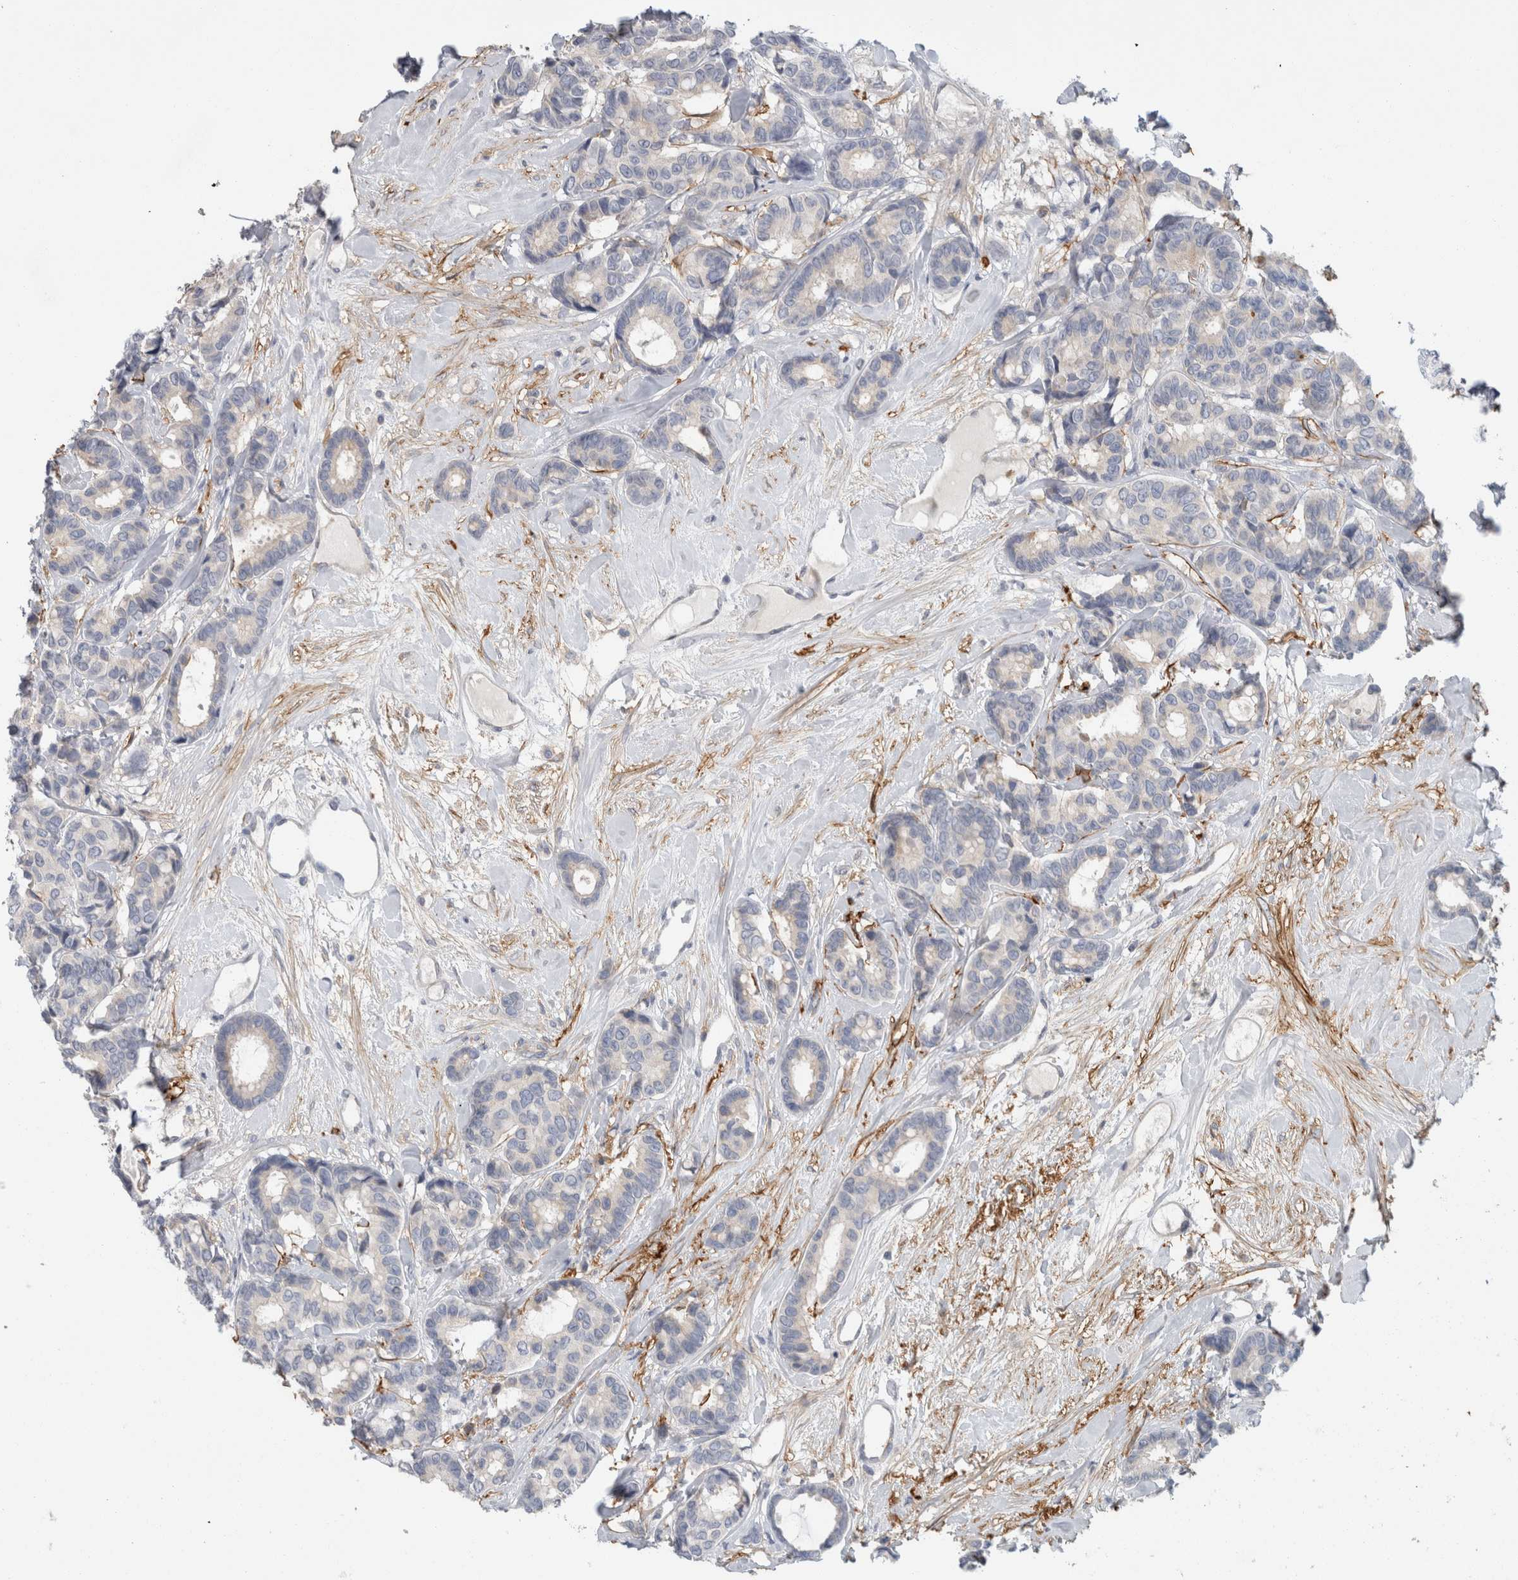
{"staining": {"intensity": "negative", "quantity": "none", "location": "none"}, "tissue": "breast cancer", "cell_type": "Tumor cells", "image_type": "cancer", "snomed": [{"axis": "morphology", "description": "Duct carcinoma"}, {"axis": "topography", "description": "Breast"}], "caption": "IHC of human invasive ductal carcinoma (breast) demonstrates no staining in tumor cells.", "gene": "CD55", "patient": {"sex": "female", "age": 87}}